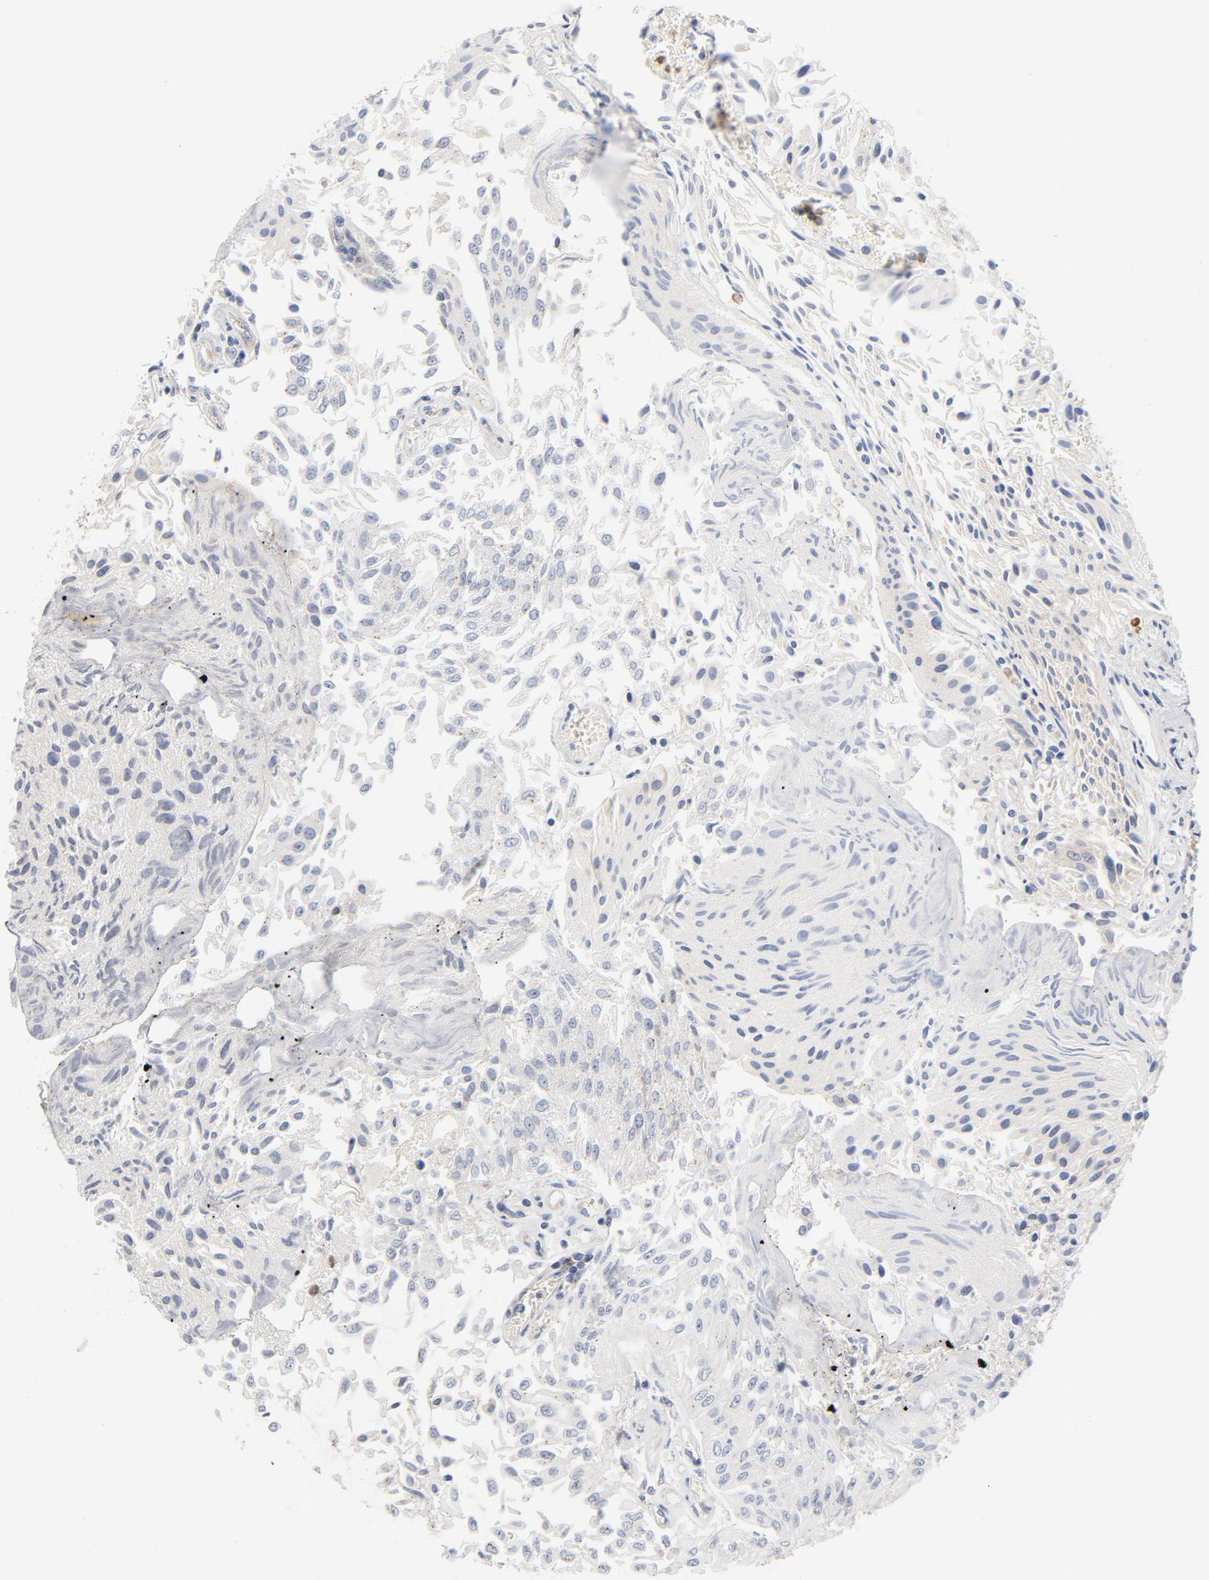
{"staining": {"intensity": "negative", "quantity": "none", "location": "none"}, "tissue": "urothelial cancer", "cell_type": "Tumor cells", "image_type": "cancer", "snomed": [{"axis": "morphology", "description": "Urothelial carcinoma, Low grade"}, {"axis": "topography", "description": "Urinary bladder"}], "caption": "Human low-grade urothelial carcinoma stained for a protein using IHC shows no staining in tumor cells.", "gene": "ASMTL", "patient": {"sex": "male", "age": 86}}